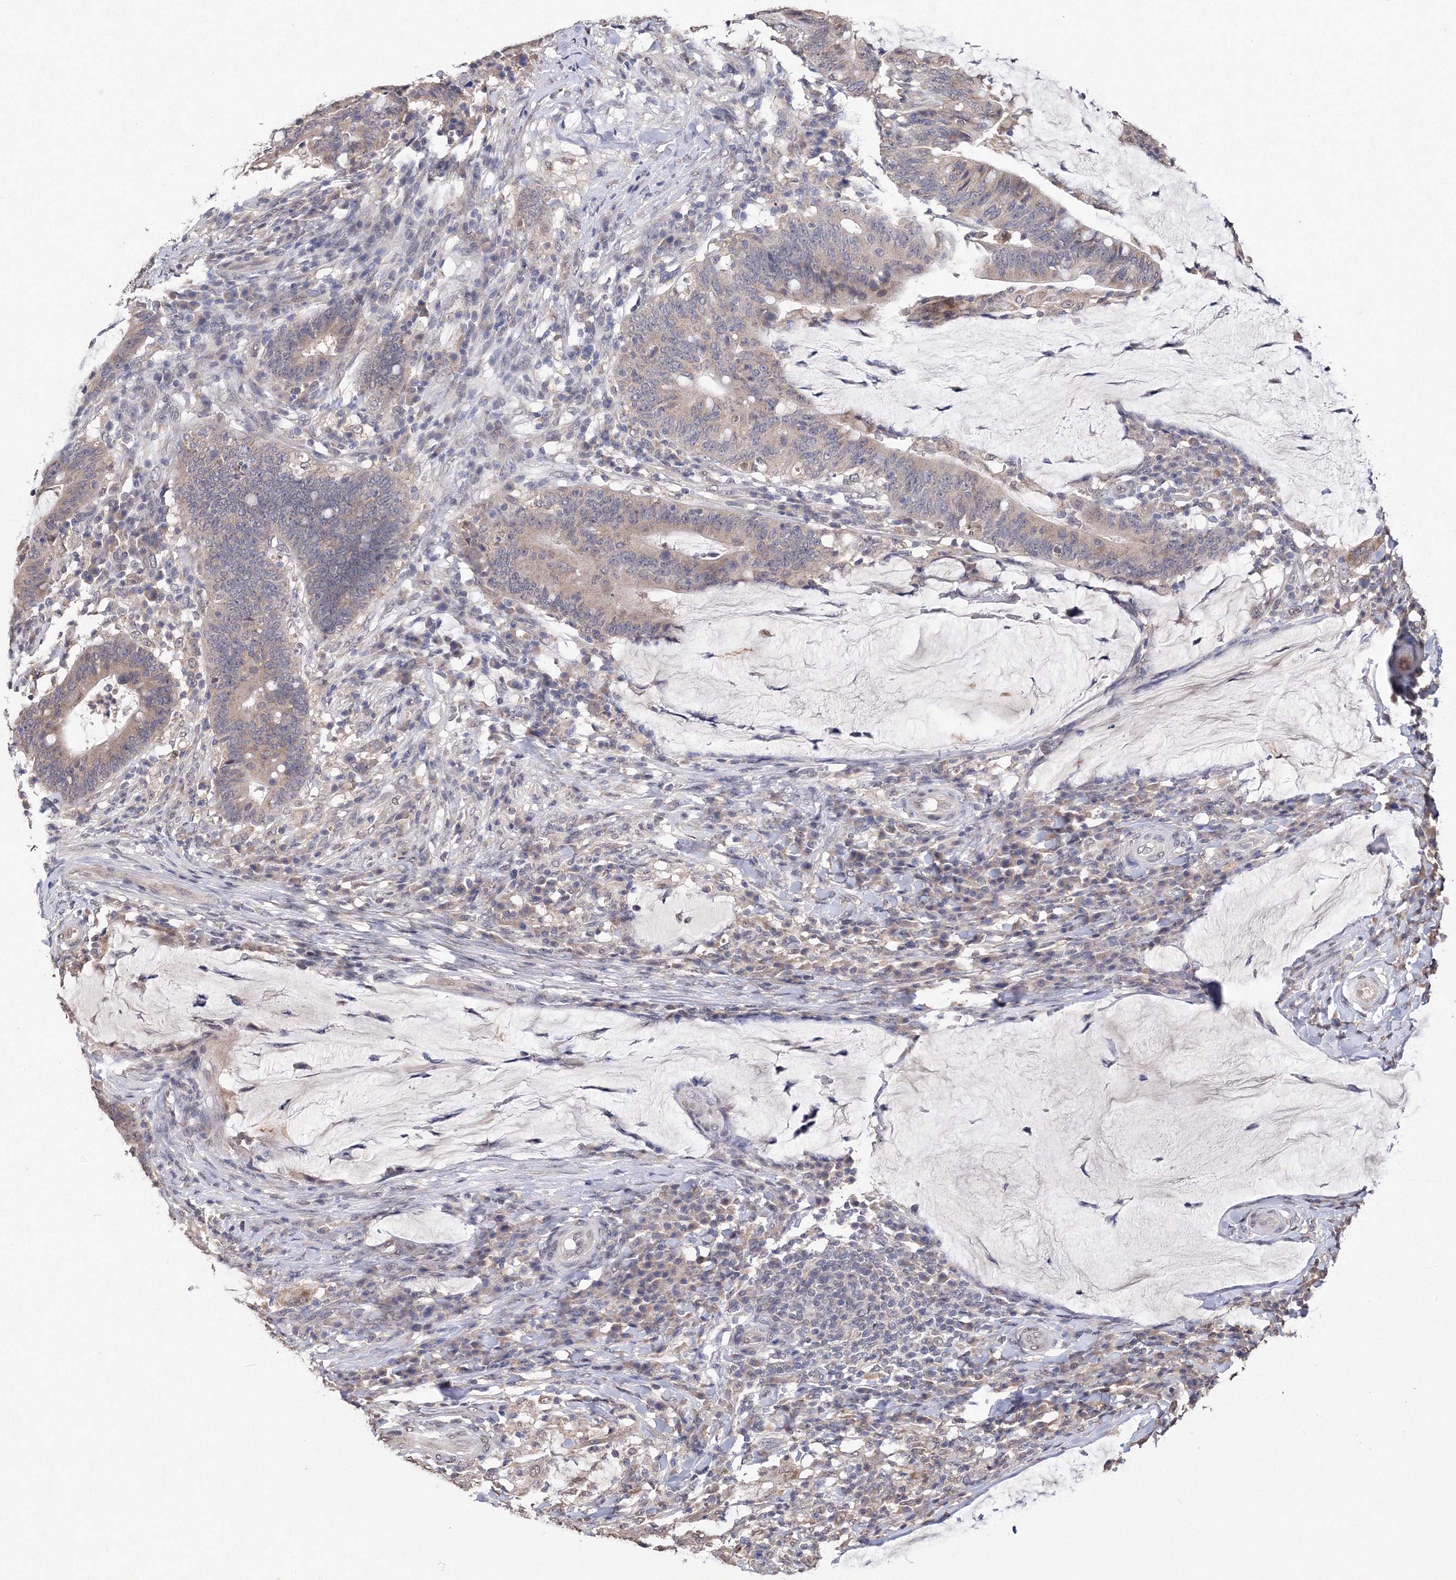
{"staining": {"intensity": "weak", "quantity": "25%-75%", "location": "cytoplasmic/membranous"}, "tissue": "colorectal cancer", "cell_type": "Tumor cells", "image_type": "cancer", "snomed": [{"axis": "morphology", "description": "Normal tissue, NOS"}, {"axis": "morphology", "description": "Adenocarcinoma, NOS"}, {"axis": "topography", "description": "Colon"}], "caption": "A micrograph of colorectal cancer (adenocarcinoma) stained for a protein displays weak cytoplasmic/membranous brown staining in tumor cells.", "gene": "GPN1", "patient": {"sex": "female", "age": 66}}